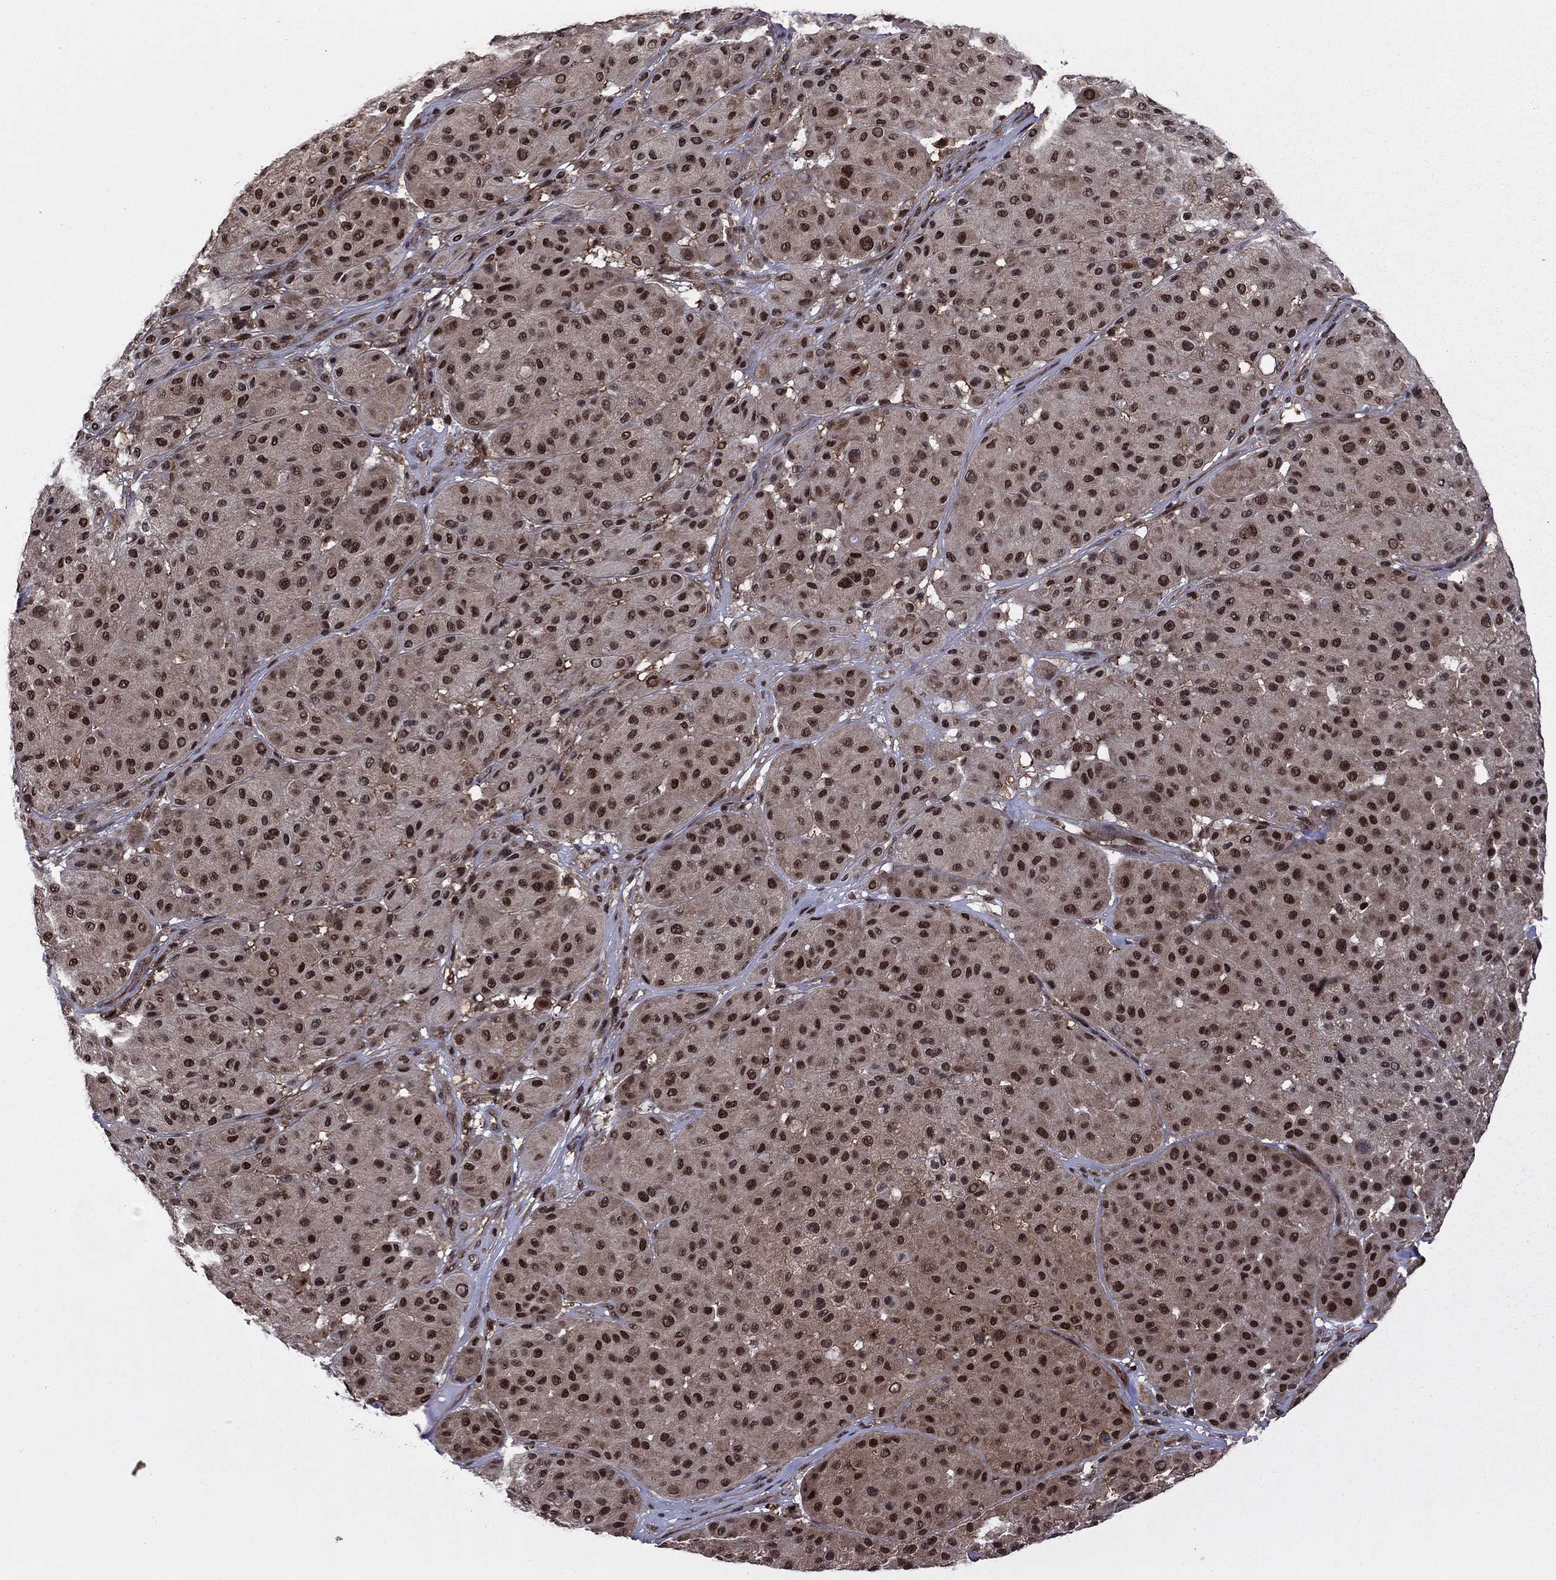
{"staining": {"intensity": "strong", "quantity": ">75%", "location": "nuclear"}, "tissue": "melanoma", "cell_type": "Tumor cells", "image_type": "cancer", "snomed": [{"axis": "morphology", "description": "Malignant melanoma, Metastatic site"}, {"axis": "topography", "description": "Smooth muscle"}], "caption": "Protein expression analysis of human melanoma reveals strong nuclear expression in about >75% of tumor cells.", "gene": "PSMD2", "patient": {"sex": "male", "age": 41}}